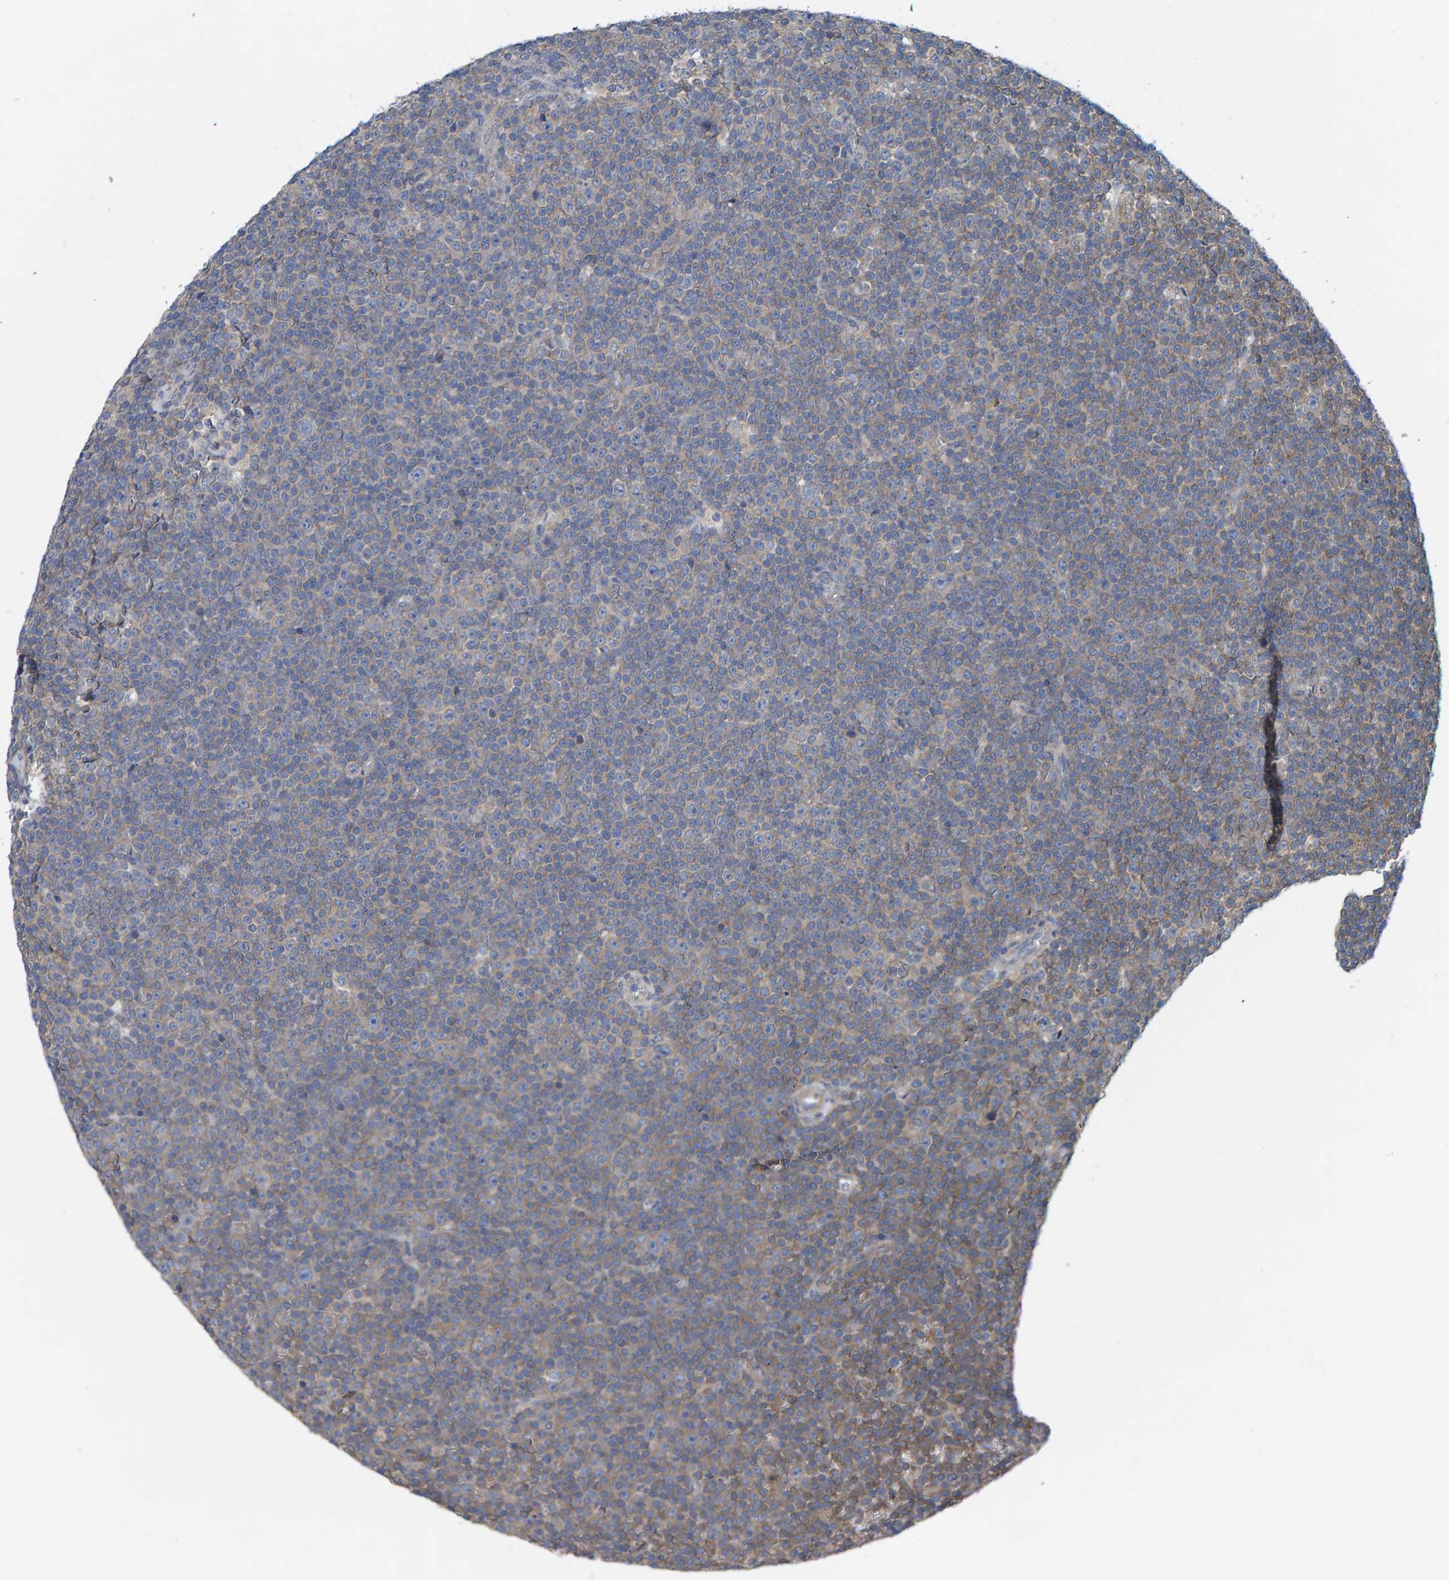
{"staining": {"intensity": "weak", "quantity": "<25%", "location": "cytoplasmic/membranous"}, "tissue": "lymphoma", "cell_type": "Tumor cells", "image_type": "cancer", "snomed": [{"axis": "morphology", "description": "Malignant lymphoma, non-Hodgkin's type, Low grade"}, {"axis": "topography", "description": "Lymph node"}], "caption": "Immunohistochemical staining of human malignant lymphoma, non-Hodgkin's type (low-grade) demonstrates no significant expression in tumor cells.", "gene": "LRSAM1", "patient": {"sex": "female", "age": 67}}